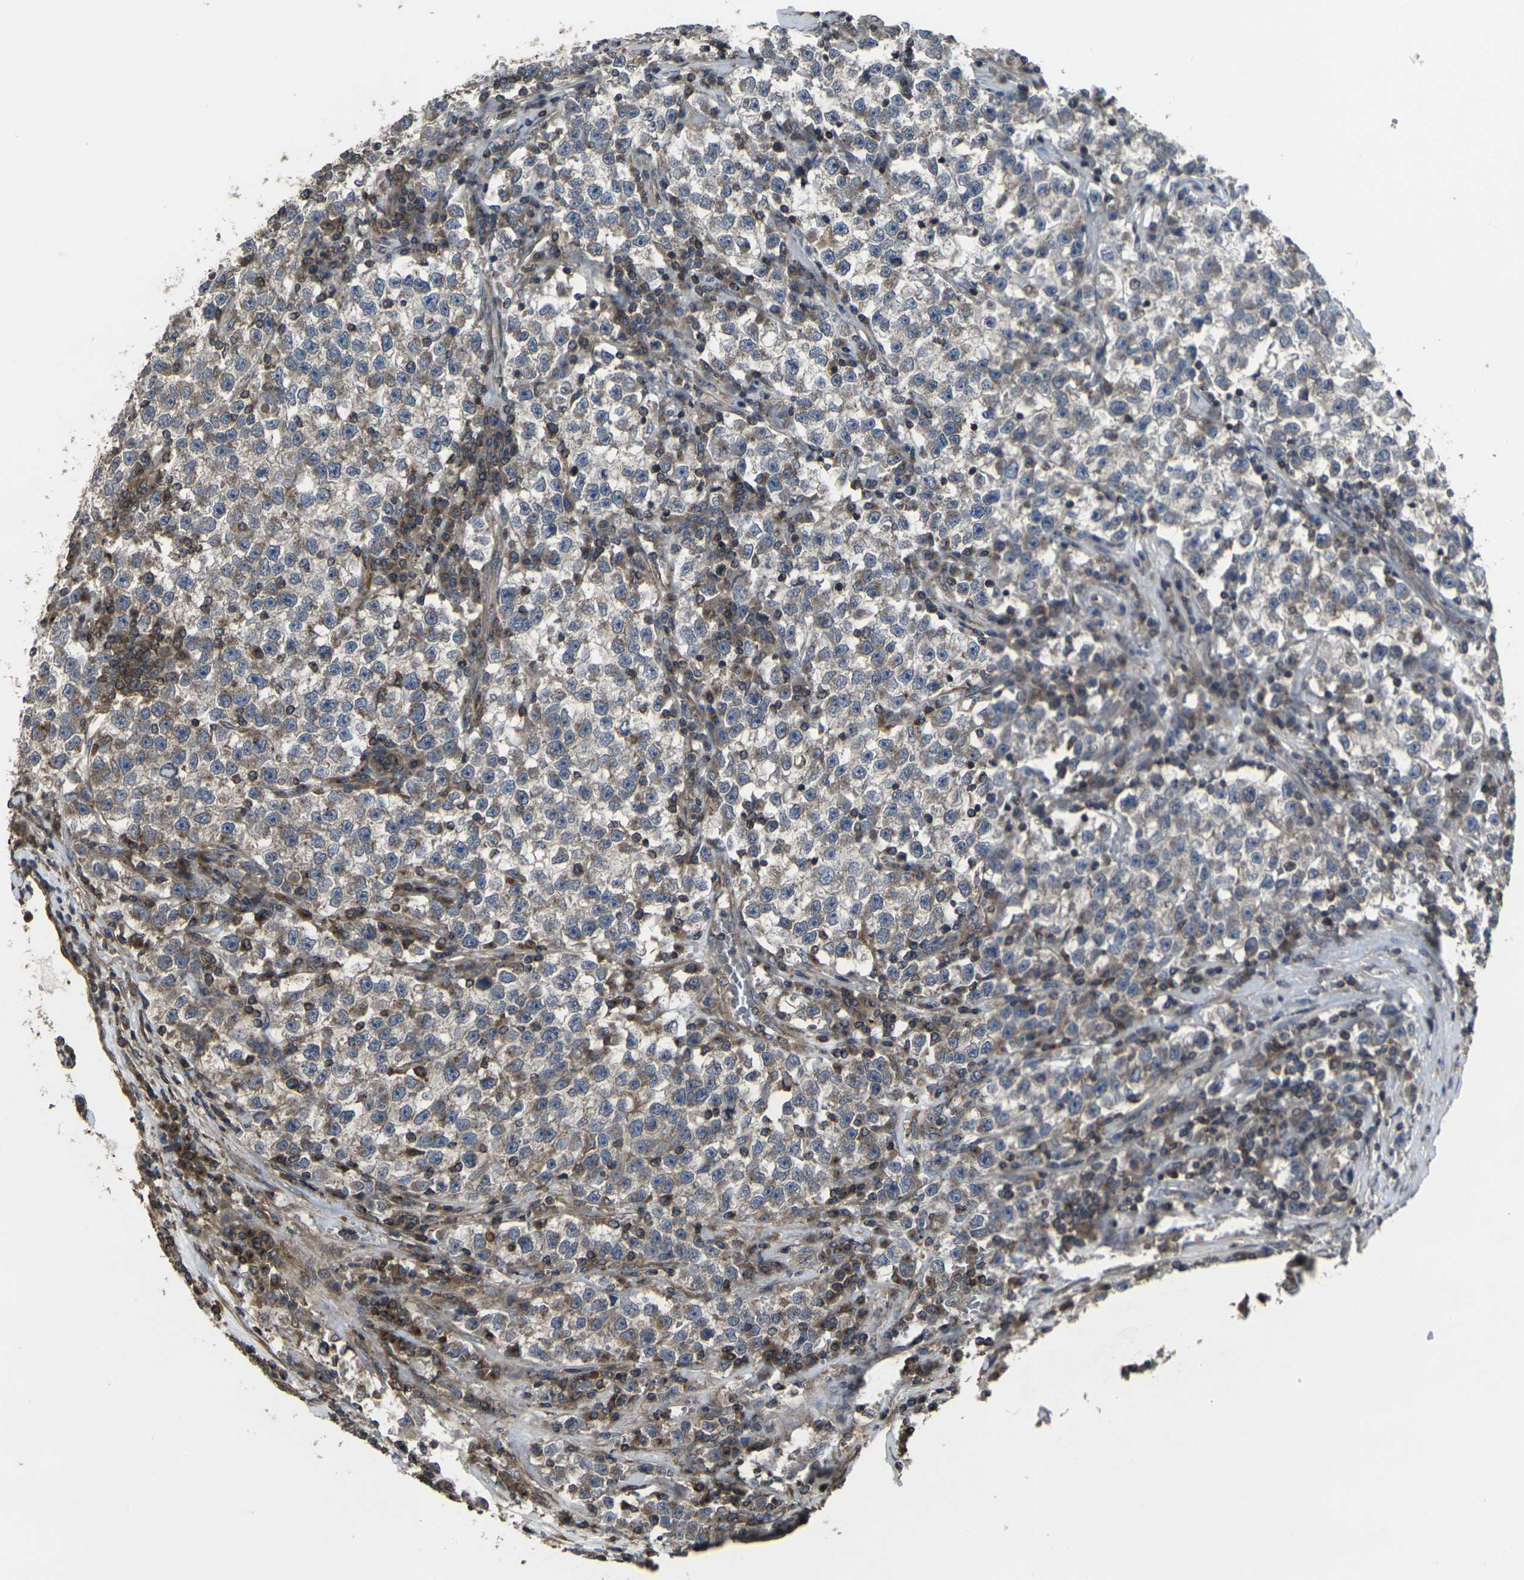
{"staining": {"intensity": "weak", "quantity": "25%-75%", "location": "cytoplasmic/membranous"}, "tissue": "testis cancer", "cell_type": "Tumor cells", "image_type": "cancer", "snomed": [{"axis": "morphology", "description": "Seminoma, NOS"}, {"axis": "topography", "description": "Testis"}], "caption": "Testis cancer (seminoma) stained for a protein (brown) demonstrates weak cytoplasmic/membranous positive expression in about 25%-75% of tumor cells.", "gene": "PRKACB", "patient": {"sex": "male", "age": 22}}